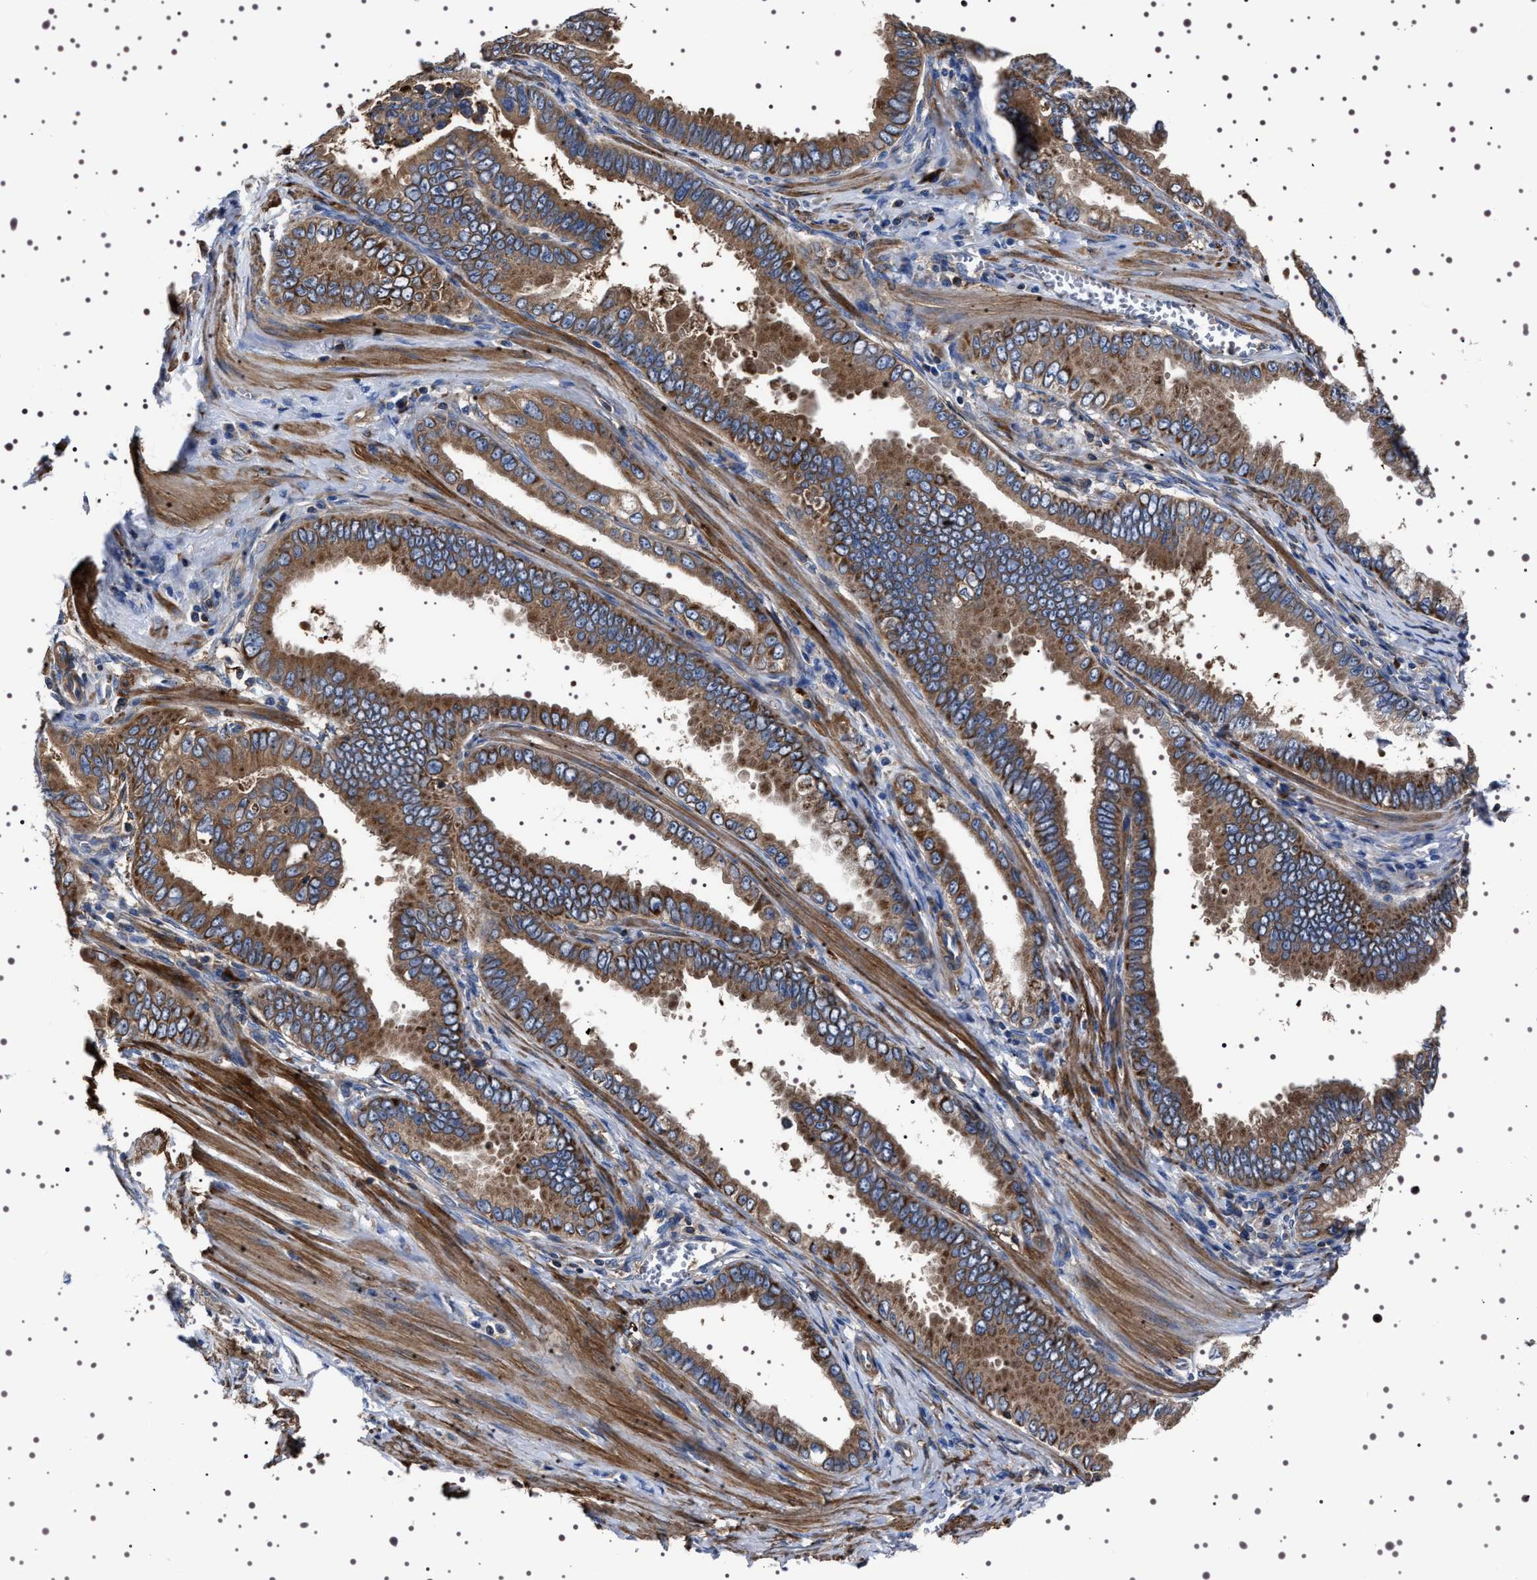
{"staining": {"intensity": "moderate", "quantity": ">75%", "location": "cytoplasmic/membranous"}, "tissue": "pancreatic cancer", "cell_type": "Tumor cells", "image_type": "cancer", "snomed": [{"axis": "morphology", "description": "Normal tissue, NOS"}, {"axis": "topography", "description": "Lymph node"}], "caption": "An image of pancreatic cancer stained for a protein reveals moderate cytoplasmic/membranous brown staining in tumor cells. (DAB IHC with brightfield microscopy, high magnification).", "gene": "WDR1", "patient": {"sex": "male", "age": 50}}